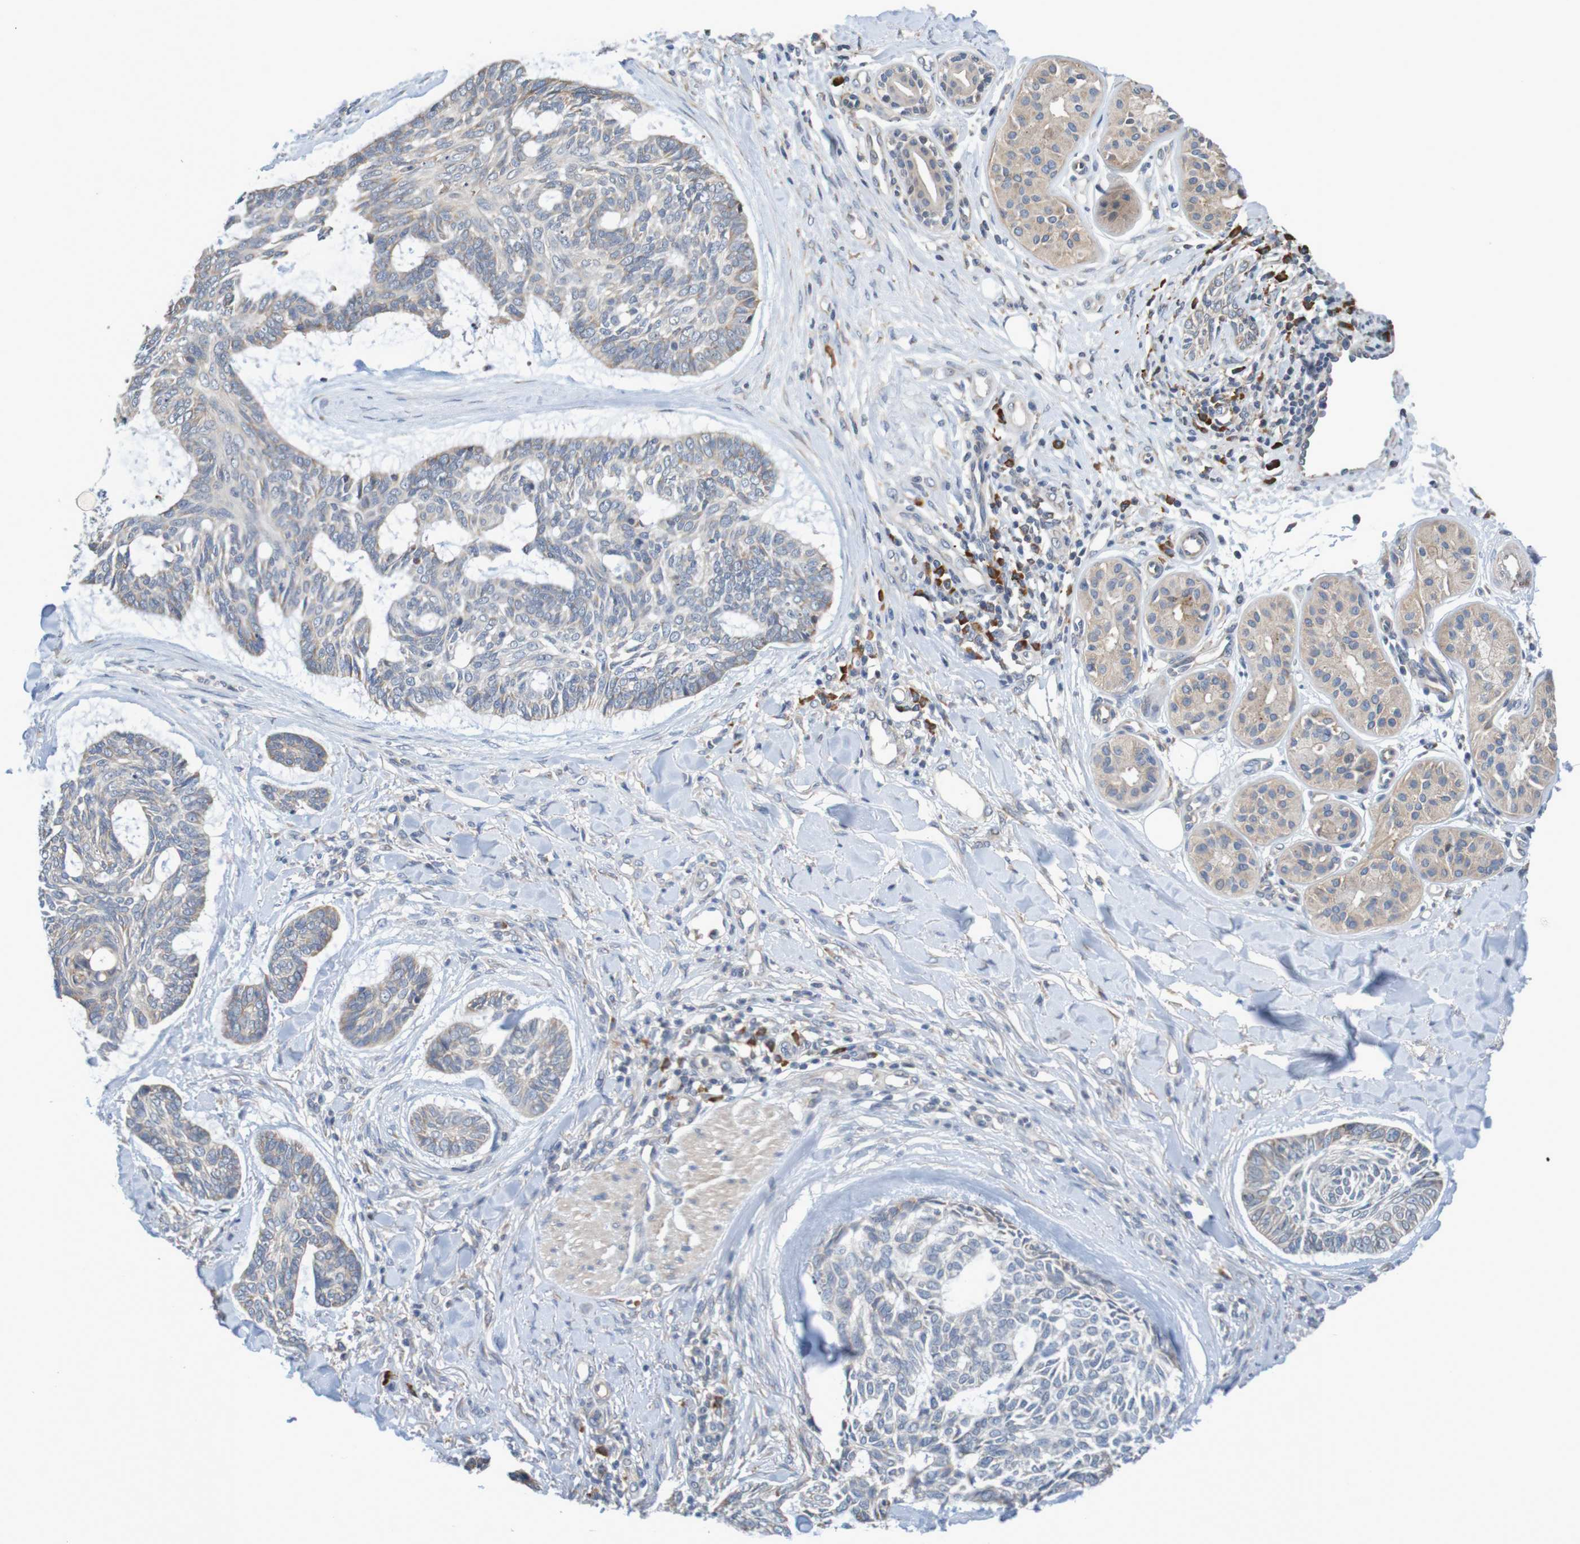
{"staining": {"intensity": "weak", "quantity": ">75%", "location": "cytoplasmic/membranous"}, "tissue": "skin cancer", "cell_type": "Tumor cells", "image_type": "cancer", "snomed": [{"axis": "morphology", "description": "Basal cell carcinoma"}, {"axis": "topography", "description": "Skin"}], "caption": "Skin basal cell carcinoma stained with DAB IHC reveals low levels of weak cytoplasmic/membranous expression in approximately >75% of tumor cells. The staining was performed using DAB (3,3'-diaminobenzidine), with brown indicating positive protein expression. Nuclei are stained blue with hematoxylin.", "gene": "CLDN18", "patient": {"sex": "male", "age": 43}}